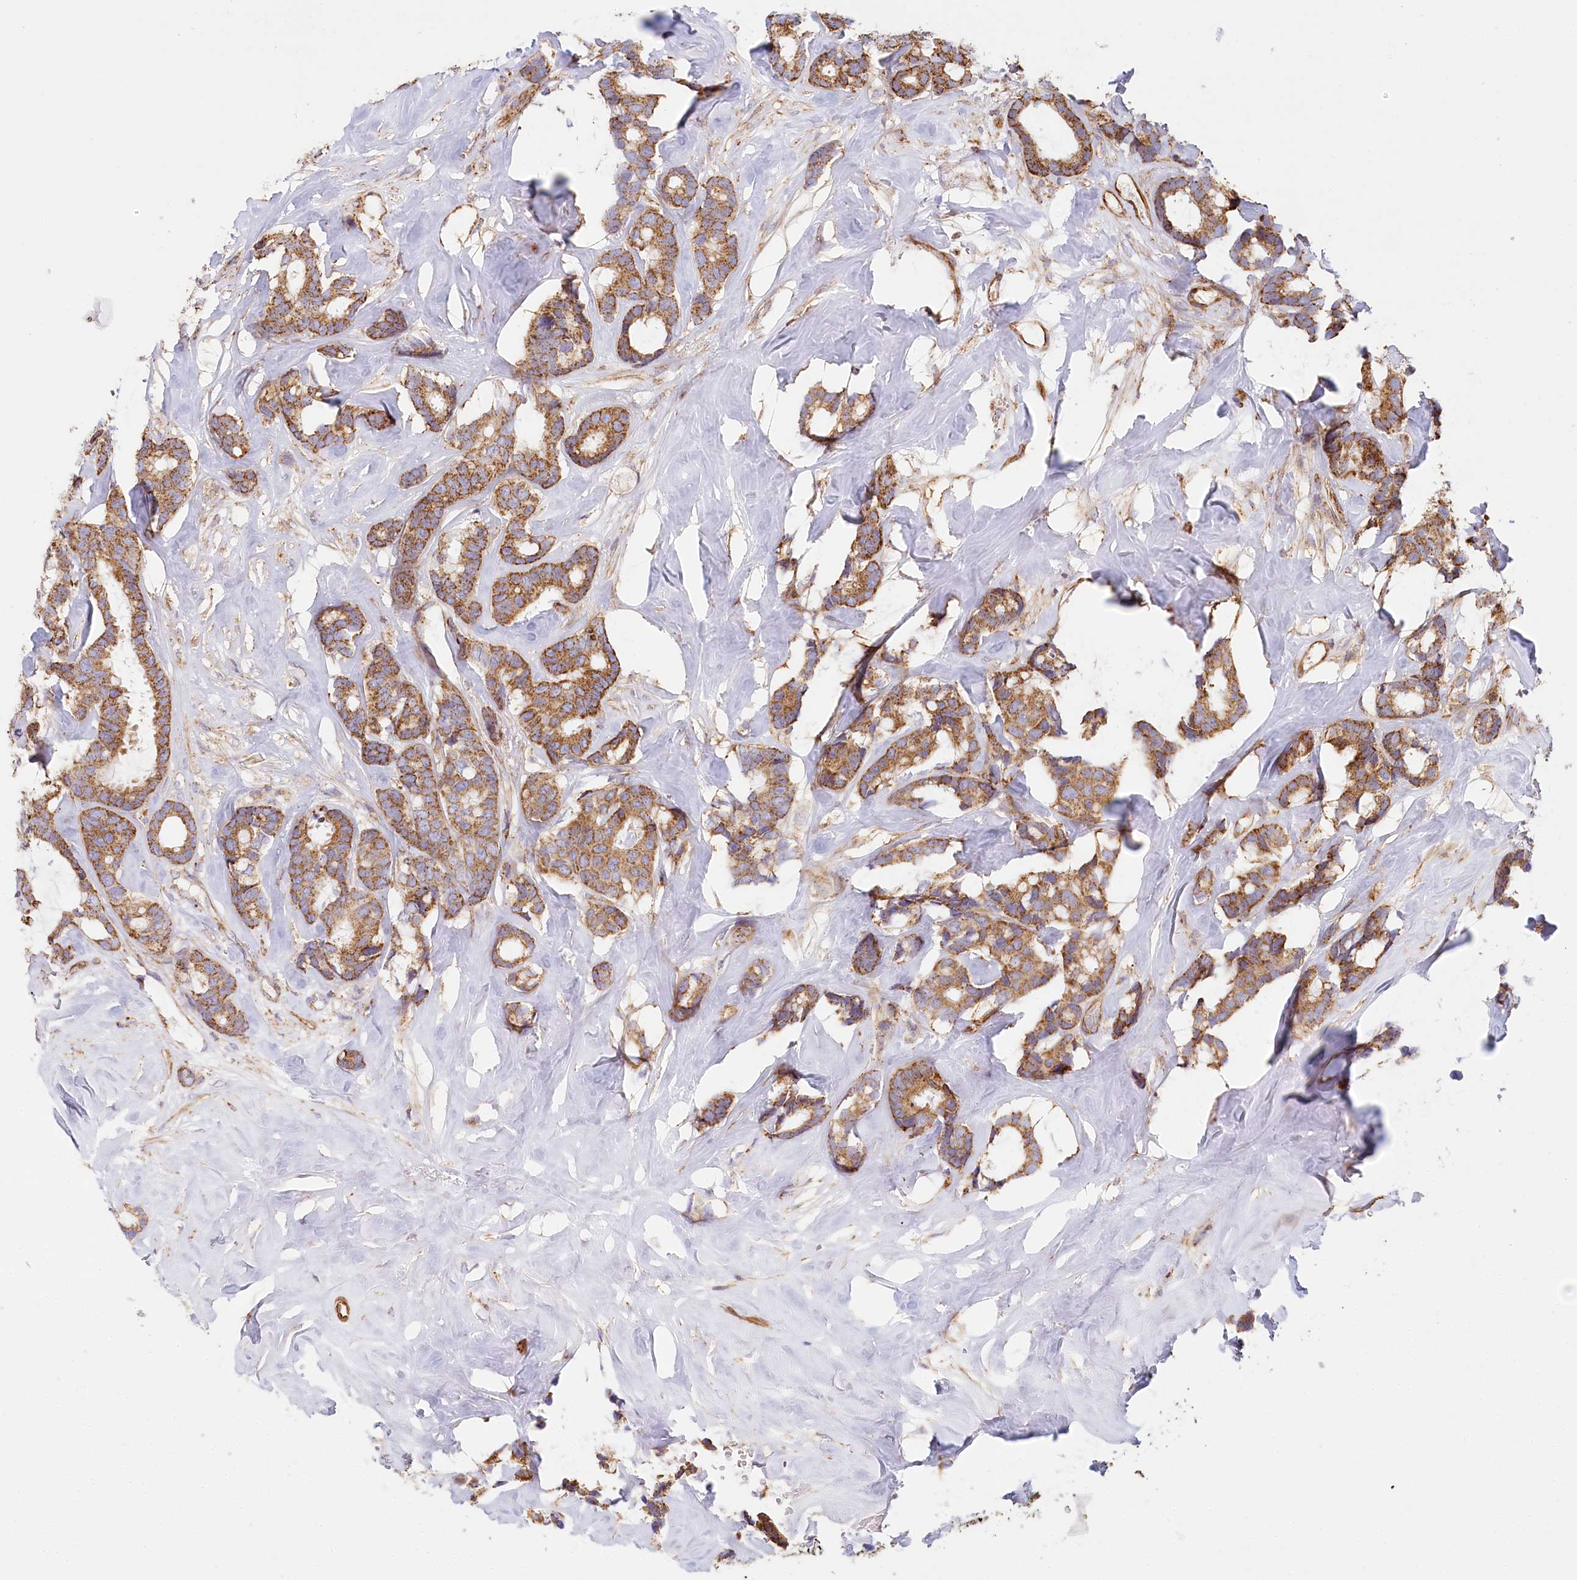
{"staining": {"intensity": "moderate", "quantity": ">75%", "location": "cytoplasmic/membranous"}, "tissue": "breast cancer", "cell_type": "Tumor cells", "image_type": "cancer", "snomed": [{"axis": "morphology", "description": "Duct carcinoma"}, {"axis": "topography", "description": "Breast"}], "caption": "Breast cancer (invasive ductal carcinoma) stained with a protein marker displays moderate staining in tumor cells.", "gene": "UMPS", "patient": {"sex": "female", "age": 87}}